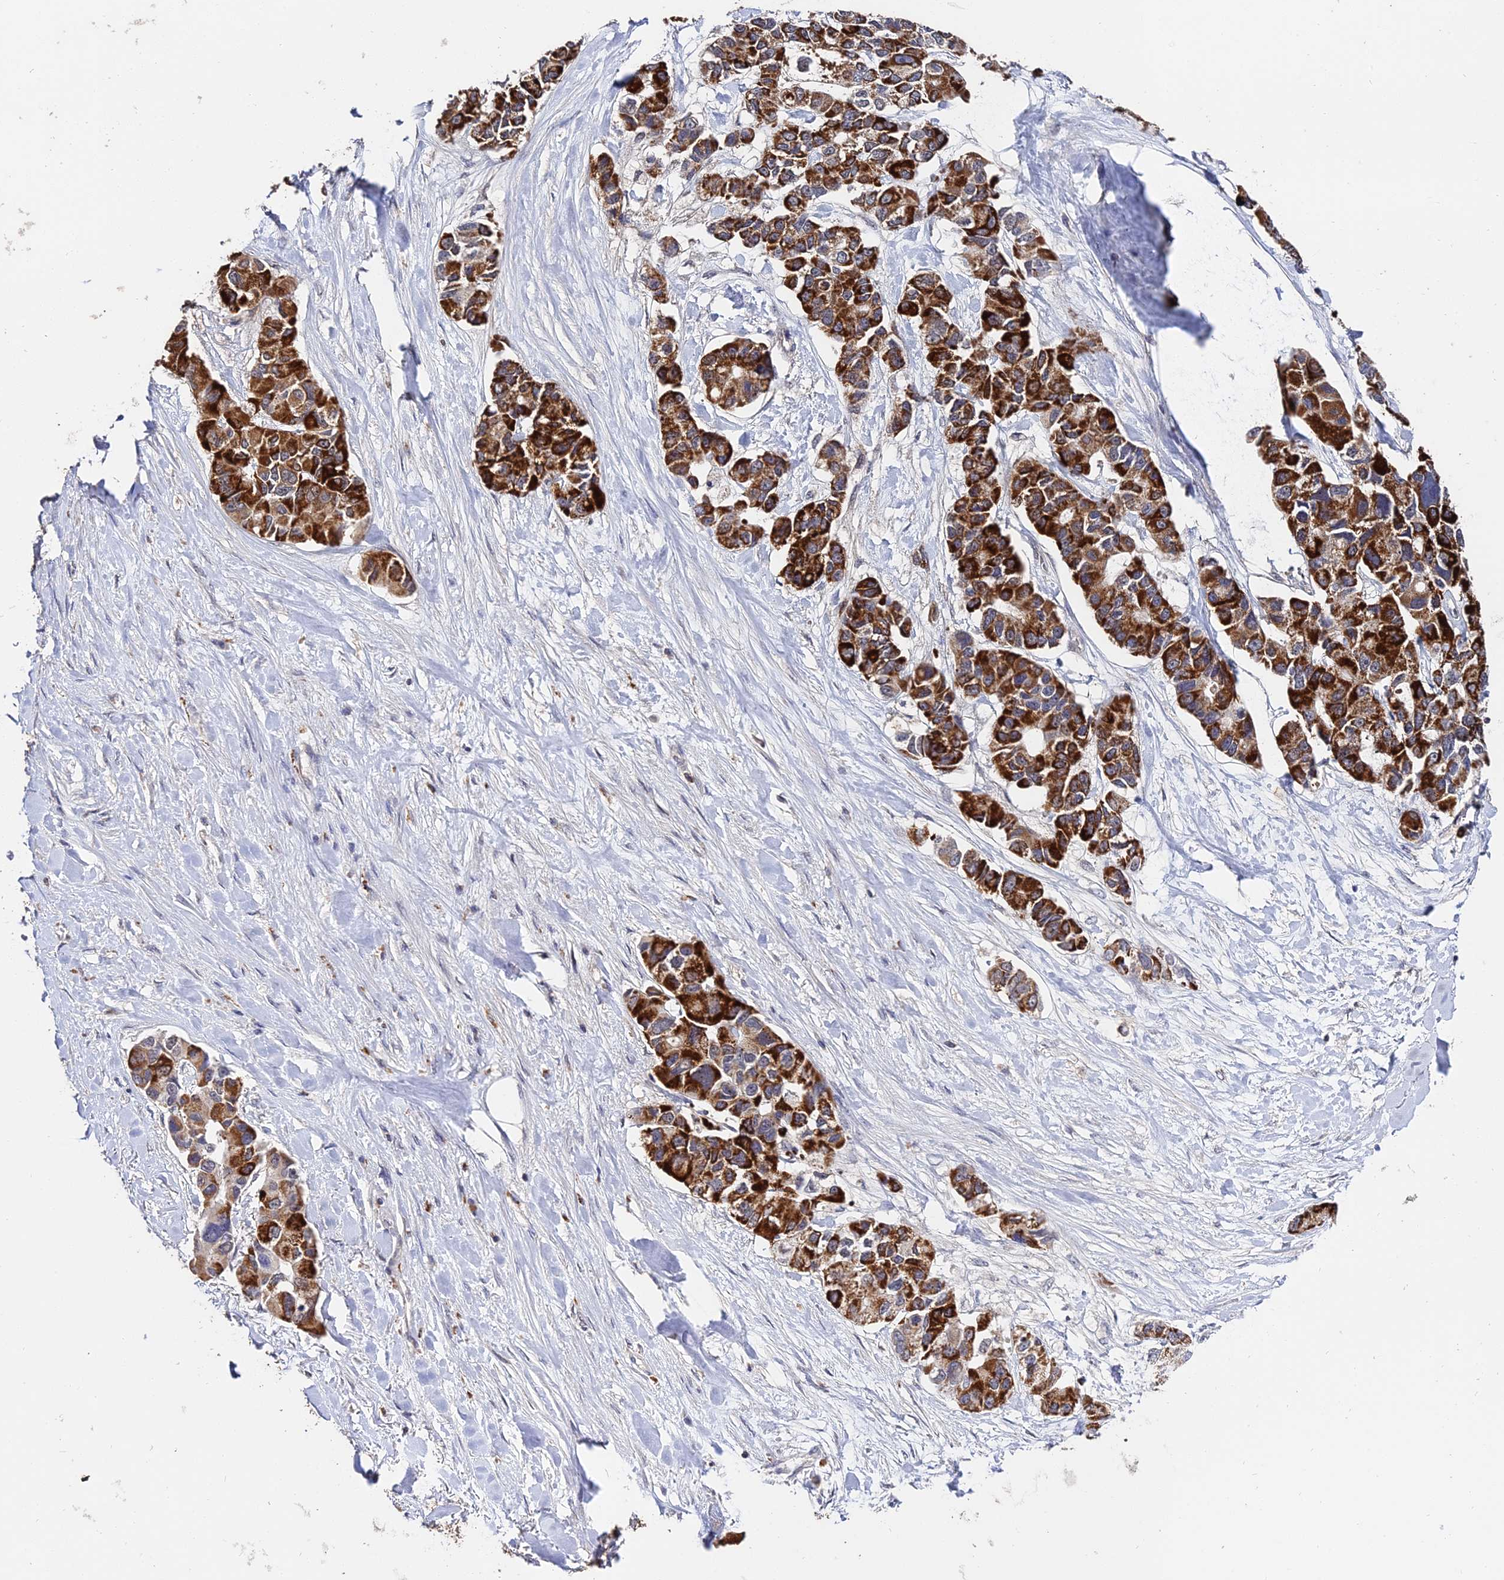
{"staining": {"intensity": "strong", "quantity": ">75%", "location": "cytoplasmic/membranous"}, "tissue": "lung cancer", "cell_type": "Tumor cells", "image_type": "cancer", "snomed": [{"axis": "morphology", "description": "Adenocarcinoma, NOS"}, {"axis": "topography", "description": "Lung"}], "caption": "Tumor cells reveal strong cytoplasmic/membranous positivity in about >75% of cells in adenocarcinoma (lung).", "gene": "LSM5", "patient": {"sex": "female", "age": 54}}